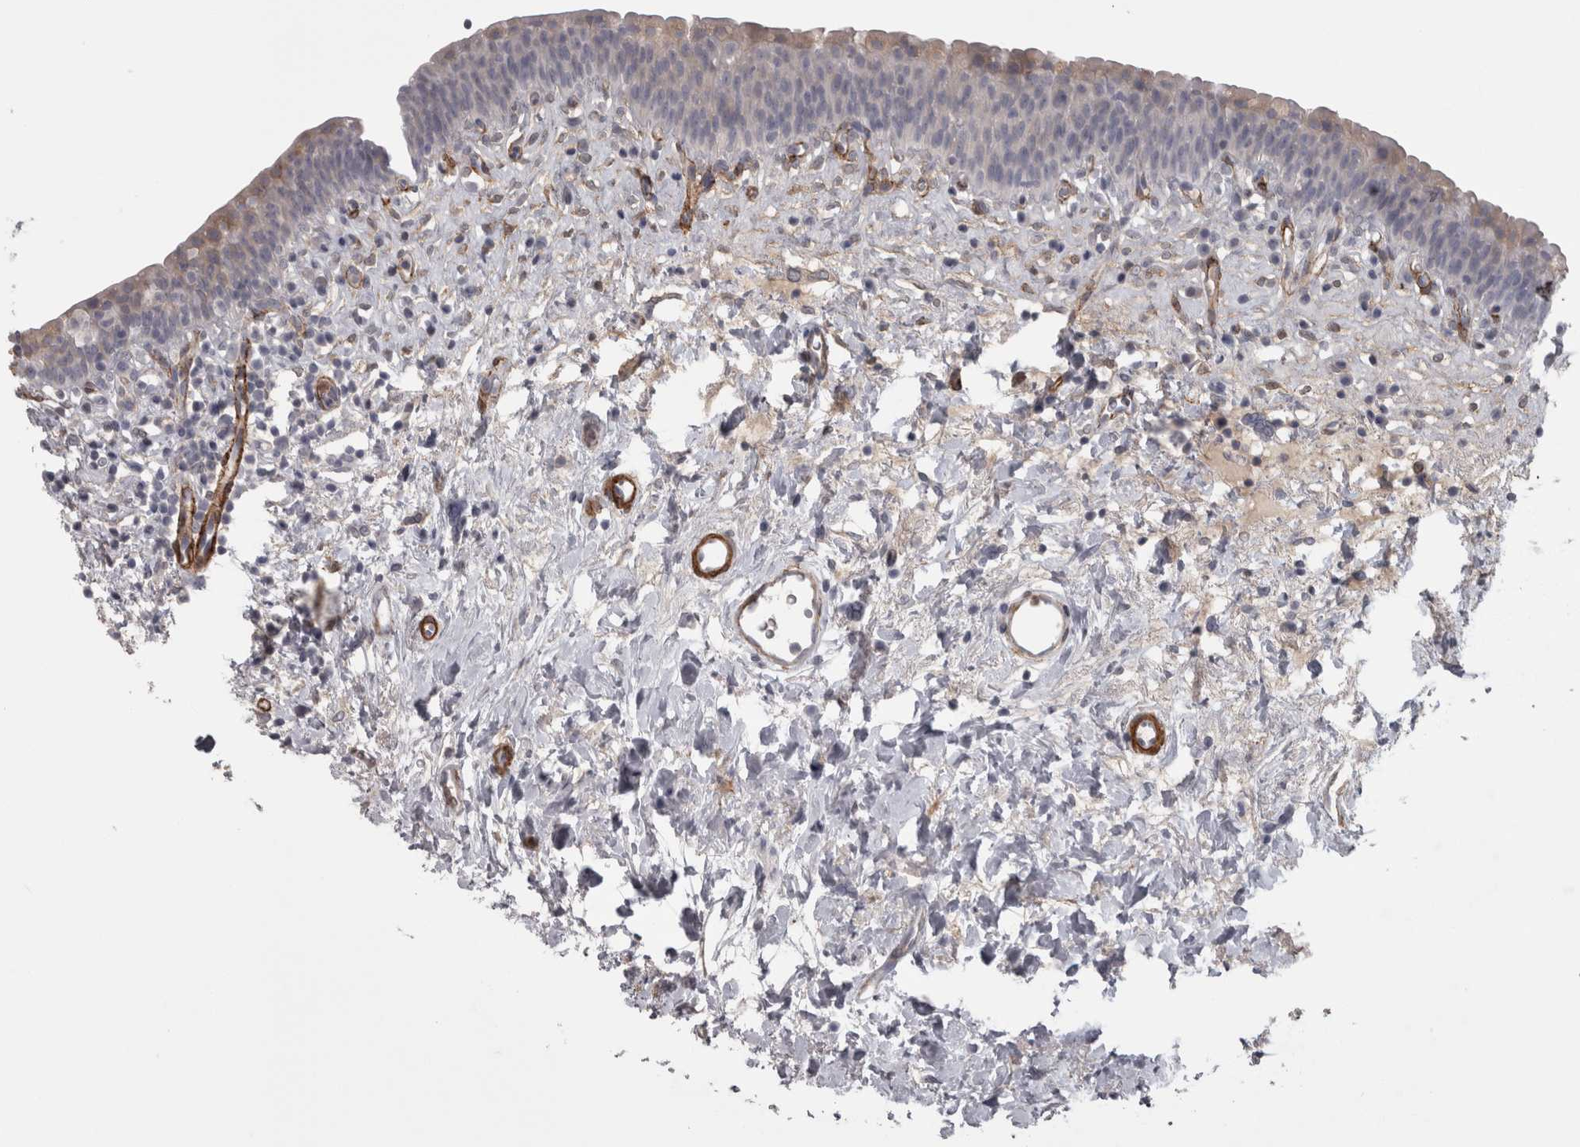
{"staining": {"intensity": "moderate", "quantity": "25%-75%", "location": "cytoplasmic/membranous"}, "tissue": "urinary bladder", "cell_type": "Urothelial cells", "image_type": "normal", "snomed": [{"axis": "morphology", "description": "Normal tissue, NOS"}, {"axis": "topography", "description": "Urinary bladder"}], "caption": "There is medium levels of moderate cytoplasmic/membranous staining in urothelial cells of benign urinary bladder, as demonstrated by immunohistochemical staining (brown color).", "gene": "PPP1R12B", "patient": {"sex": "male", "age": 83}}